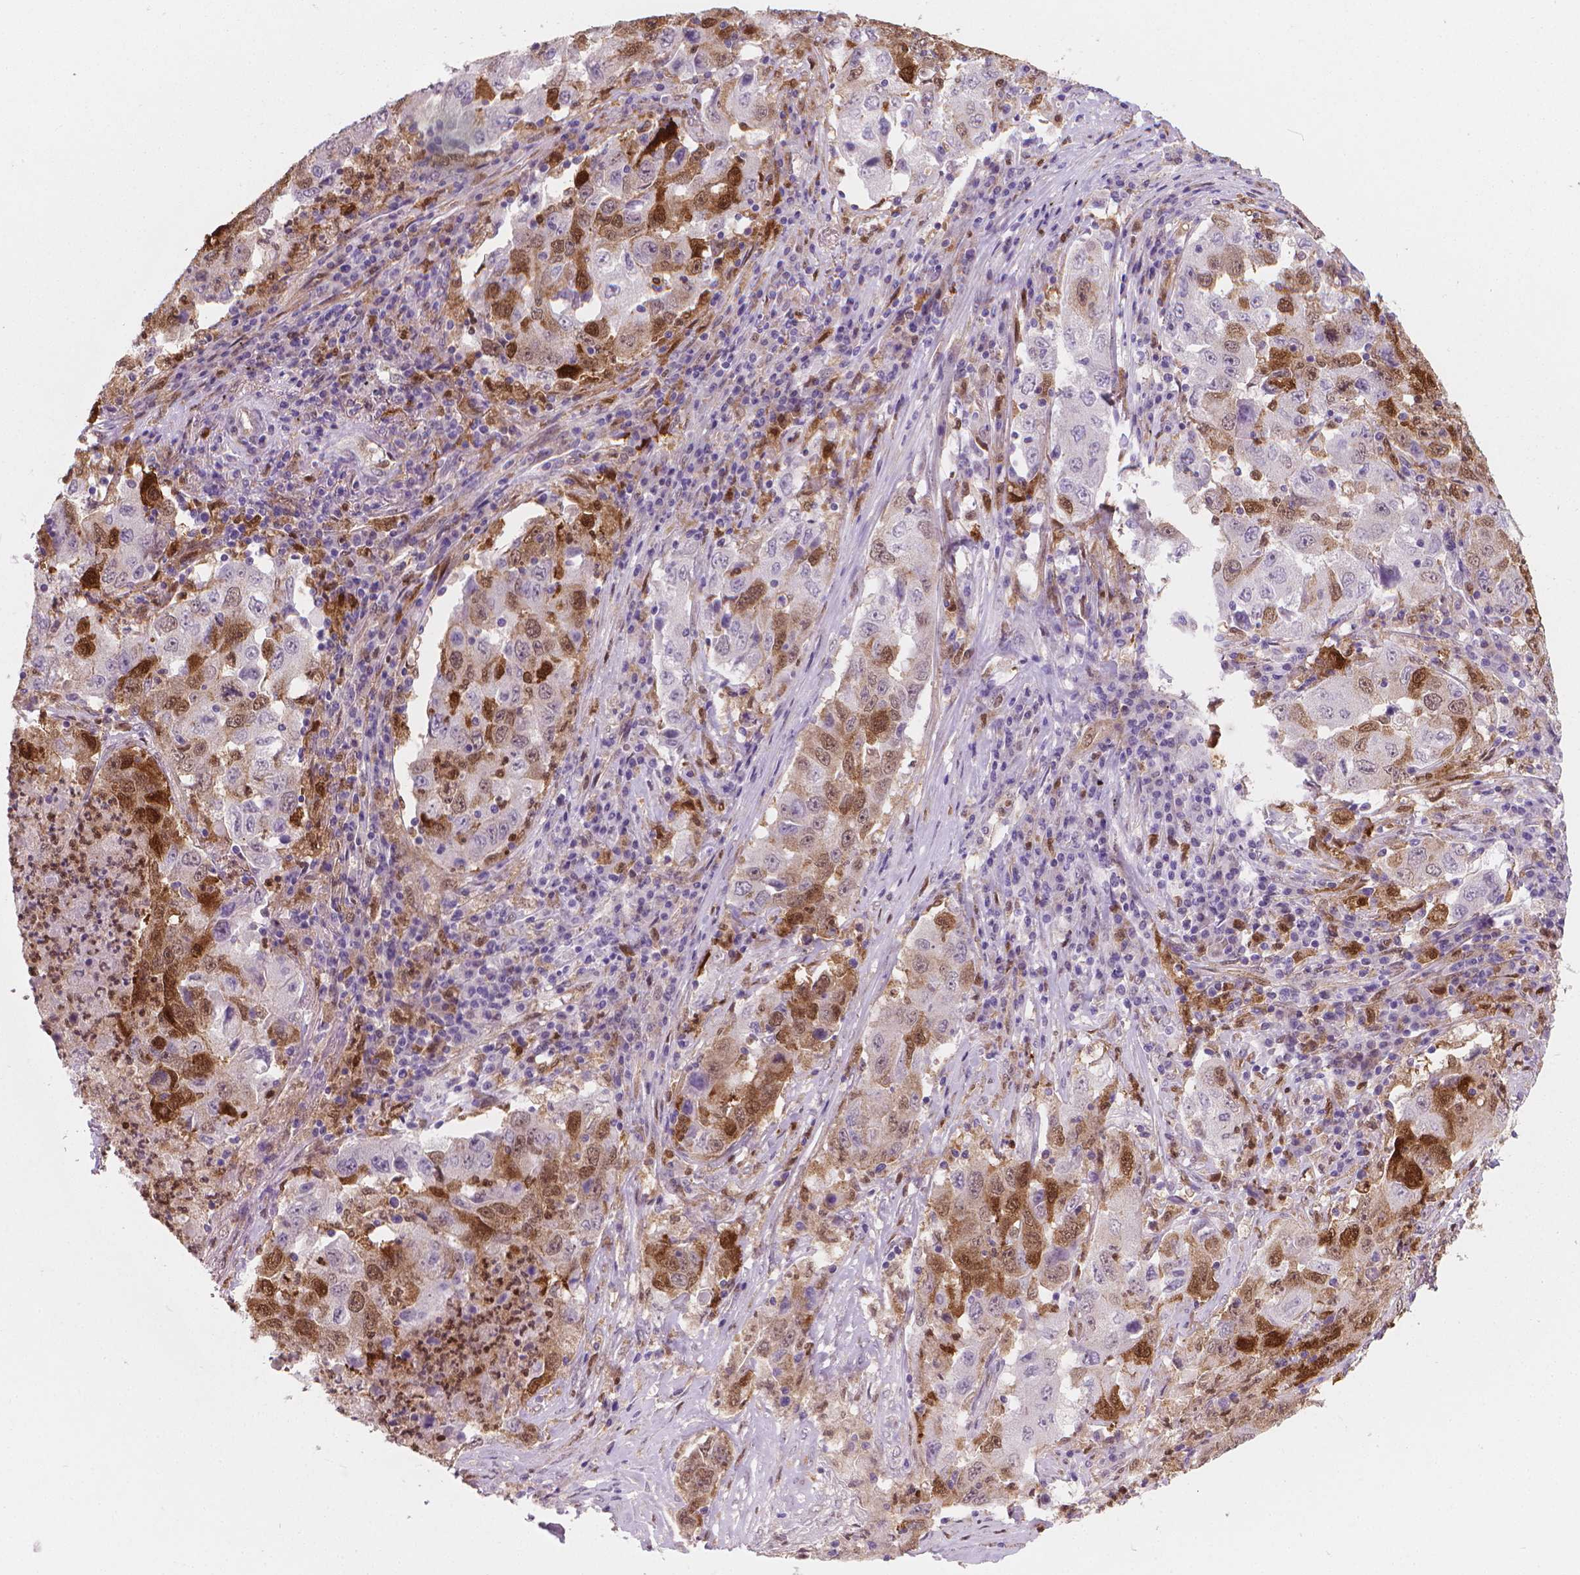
{"staining": {"intensity": "strong", "quantity": "<25%", "location": "cytoplasmic/membranous,nuclear"}, "tissue": "lung cancer", "cell_type": "Tumor cells", "image_type": "cancer", "snomed": [{"axis": "morphology", "description": "Adenocarcinoma, NOS"}, {"axis": "topography", "description": "Lung"}], "caption": "IHC photomicrograph of lung adenocarcinoma stained for a protein (brown), which demonstrates medium levels of strong cytoplasmic/membranous and nuclear expression in about <25% of tumor cells.", "gene": "TNFAIP2", "patient": {"sex": "male", "age": 73}}